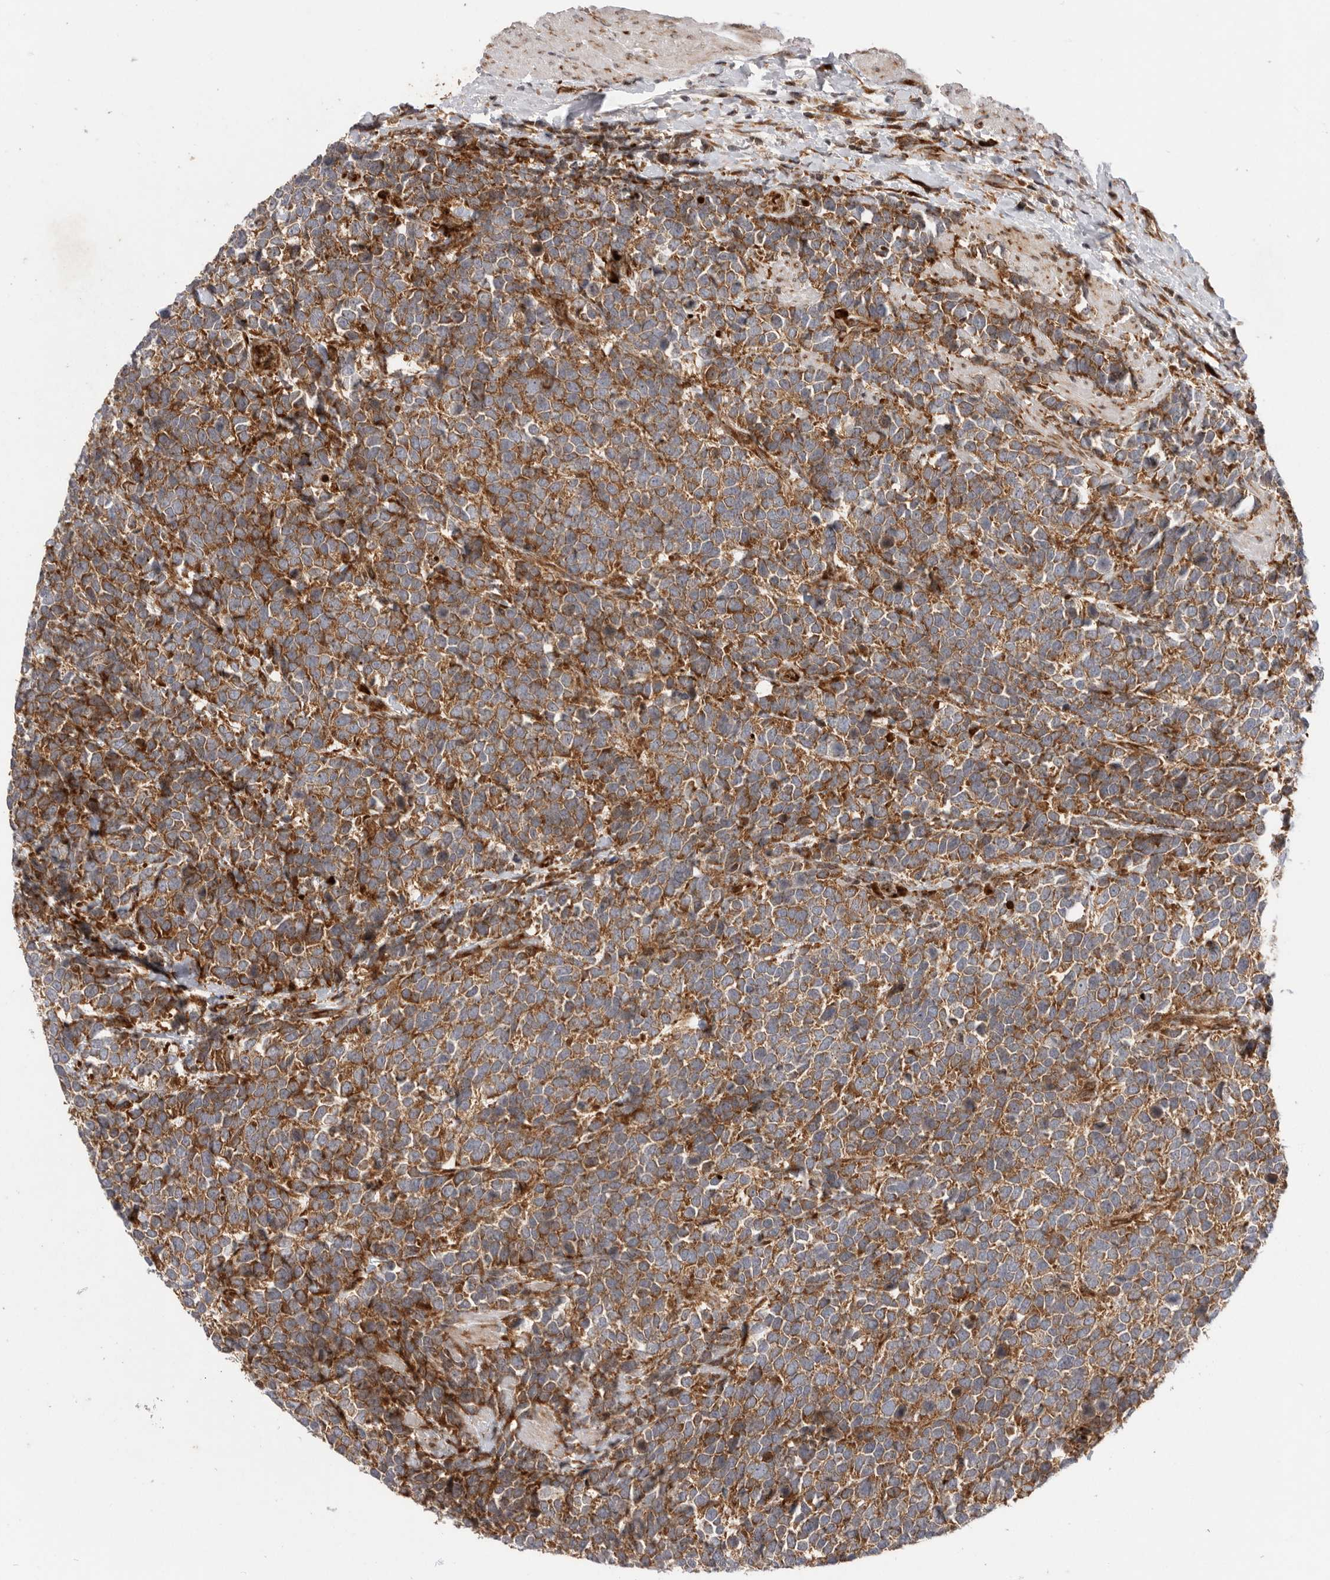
{"staining": {"intensity": "moderate", "quantity": ">75%", "location": "cytoplasmic/membranous"}, "tissue": "urothelial cancer", "cell_type": "Tumor cells", "image_type": "cancer", "snomed": [{"axis": "morphology", "description": "Urothelial carcinoma, High grade"}, {"axis": "topography", "description": "Urinary bladder"}], "caption": "An IHC micrograph of neoplastic tissue is shown. Protein staining in brown labels moderate cytoplasmic/membranous positivity in urothelial carcinoma (high-grade) within tumor cells.", "gene": "FZD3", "patient": {"sex": "female", "age": 82}}